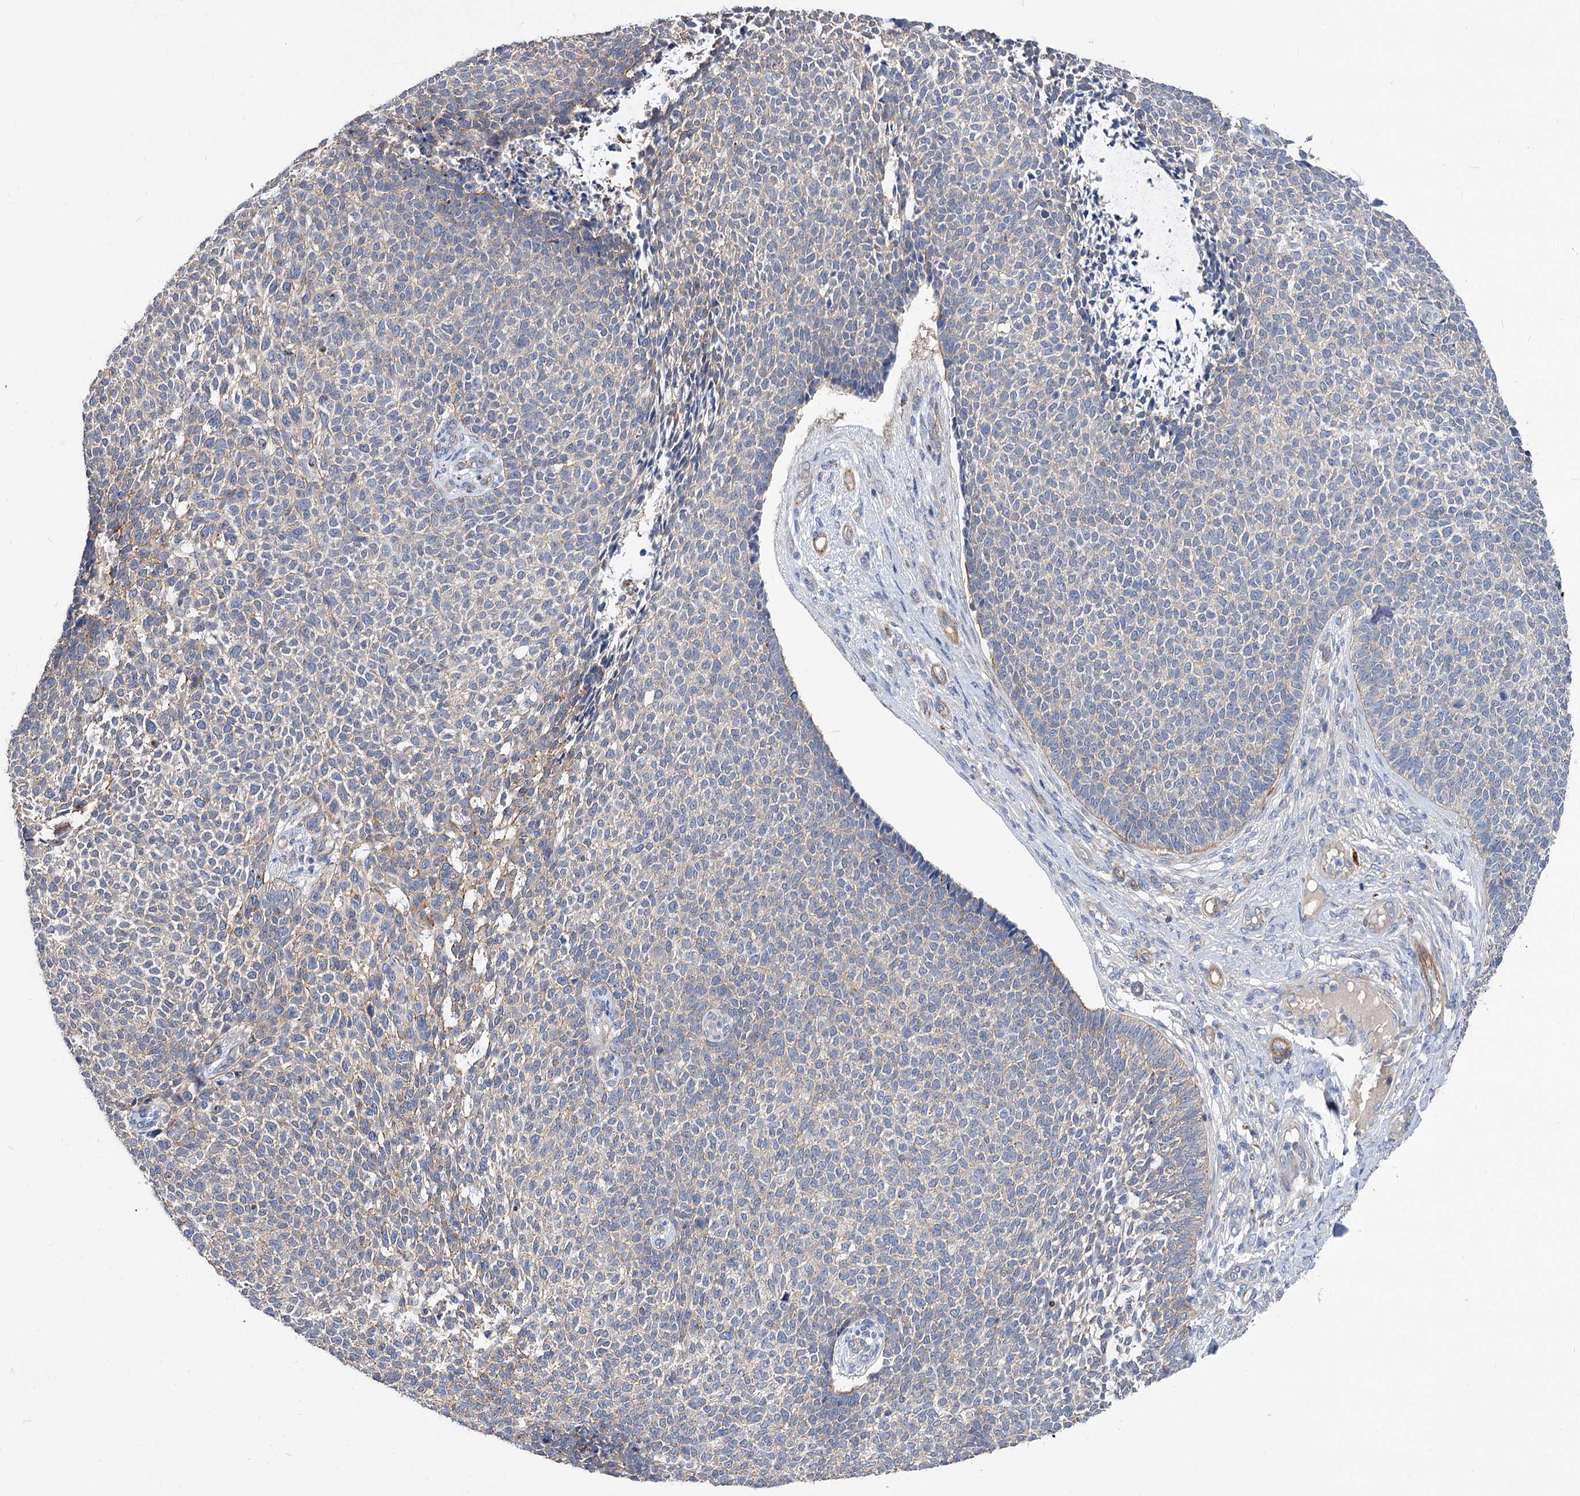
{"staining": {"intensity": "negative", "quantity": "none", "location": "none"}, "tissue": "skin cancer", "cell_type": "Tumor cells", "image_type": "cancer", "snomed": [{"axis": "morphology", "description": "Basal cell carcinoma"}, {"axis": "topography", "description": "Skin"}], "caption": "There is no significant staining in tumor cells of skin cancer (basal cell carcinoma).", "gene": "NUDCD2", "patient": {"sex": "female", "age": 84}}